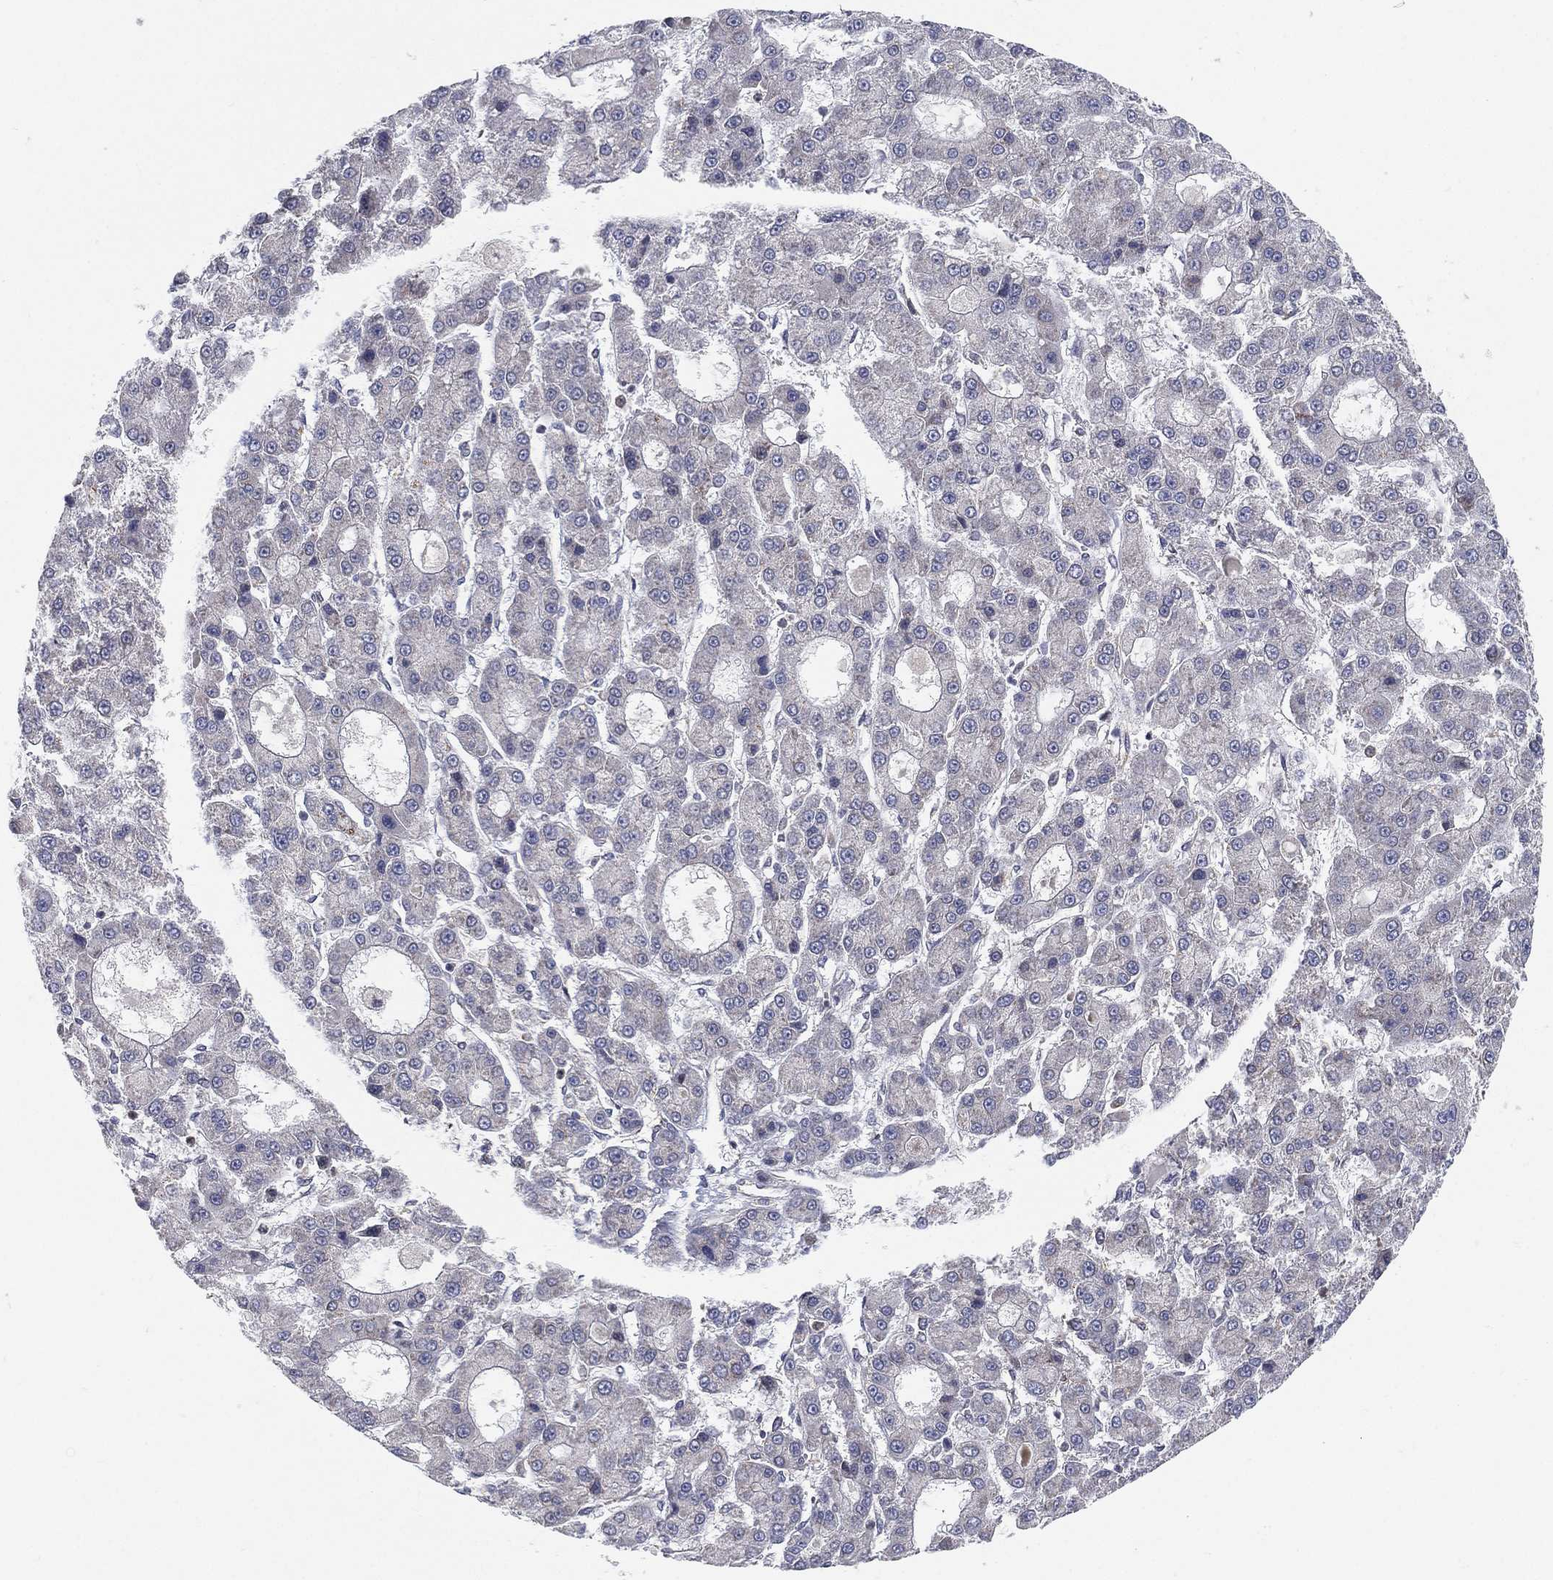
{"staining": {"intensity": "negative", "quantity": "none", "location": "none"}, "tissue": "liver cancer", "cell_type": "Tumor cells", "image_type": "cancer", "snomed": [{"axis": "morphology", "description": "Carcinoma, Hepatocellular, NOS"}, {"axis": "topography", "description": "Liver"}], "caption": "IHC micrograph of liver hepatocellular carcinoma stained for a protein (brown), which demonstrates no expression in tumor cells. The staining is performed using DAB (3,3'-diaminobenzidine) brown chromogen with nuclei counter-stained in using hematoxylin.", "gene": "TMTC4", "patient": {"sex": "male", "age": 70}}